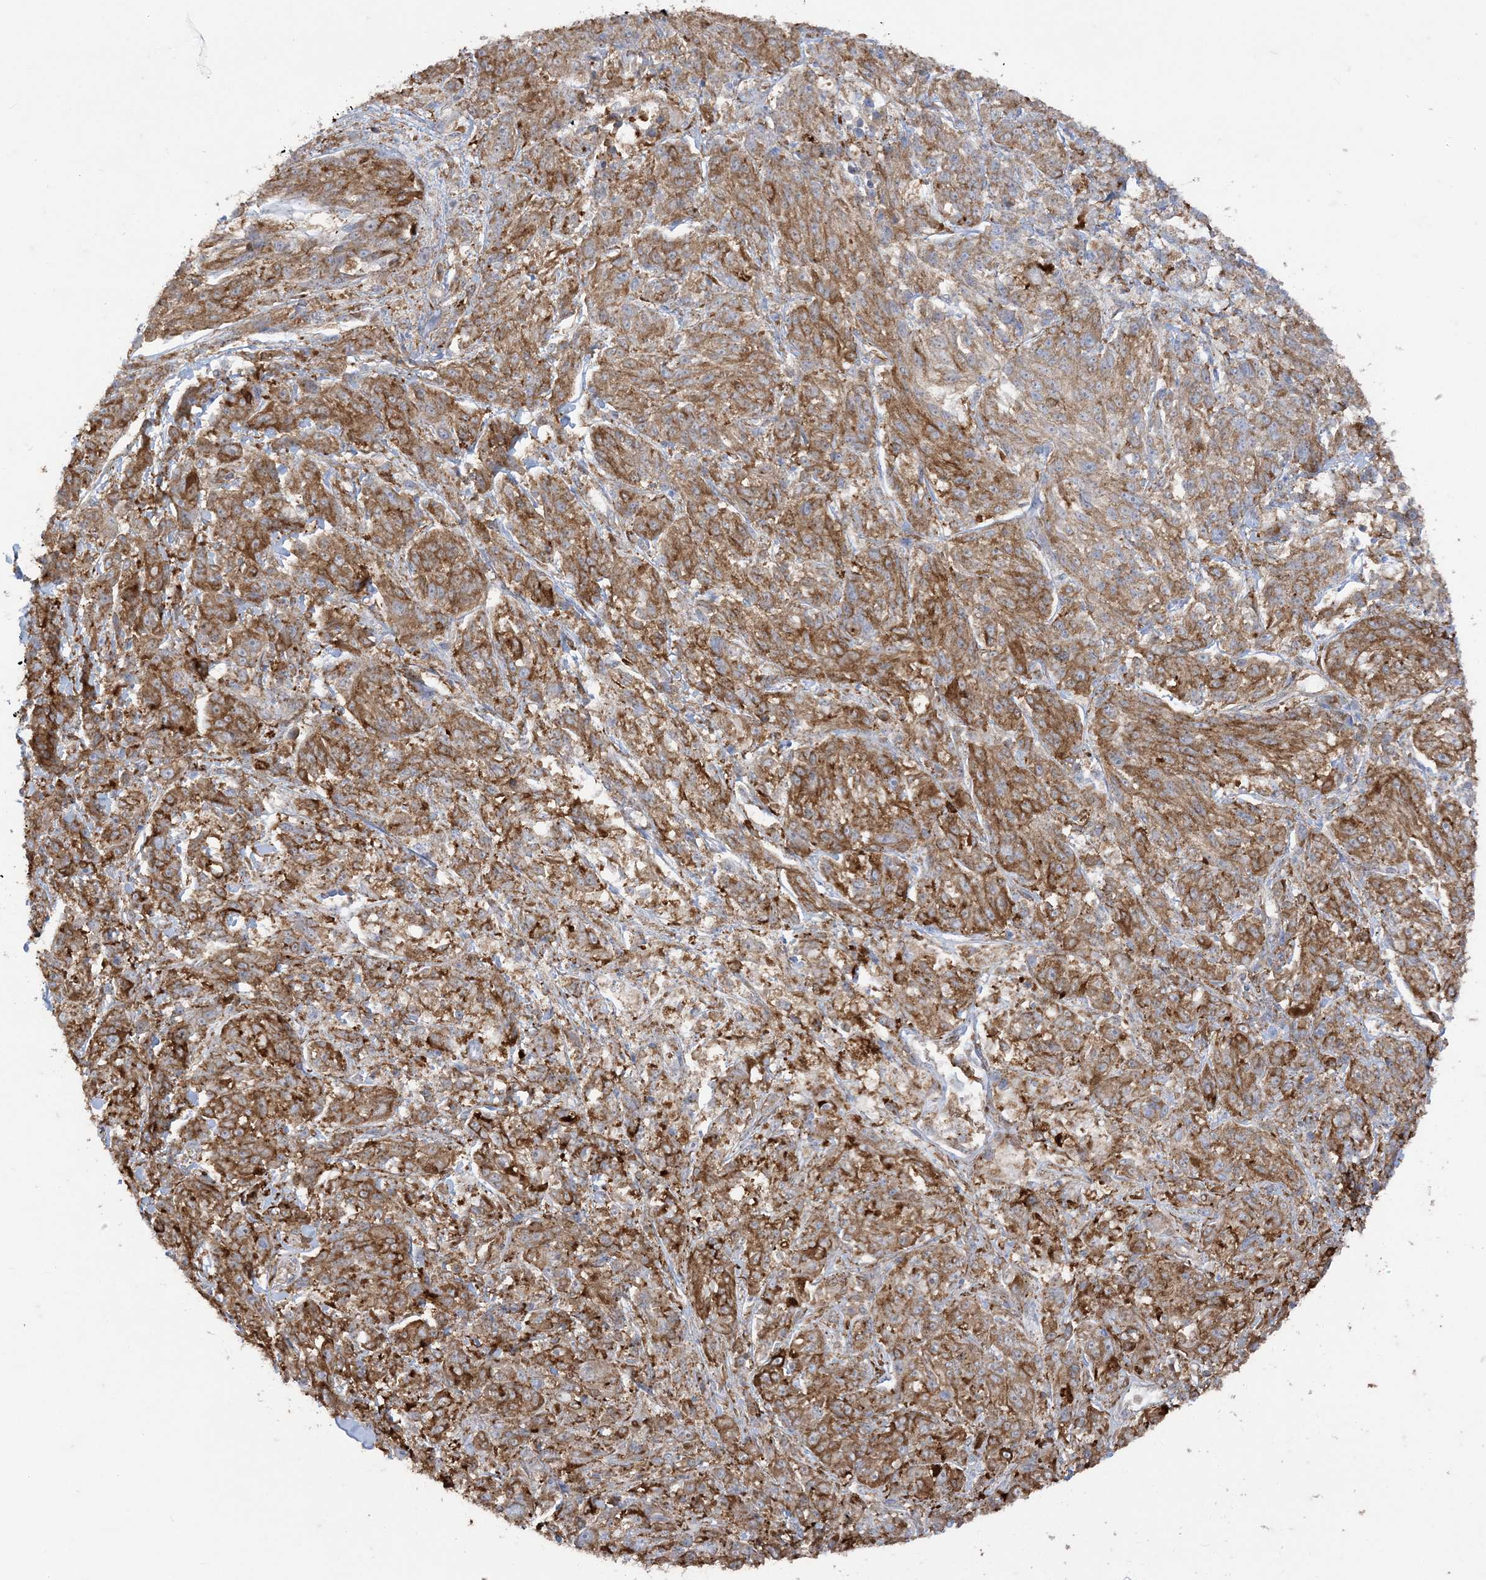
{"staining": {"intensity": "moderate", "quantity": ">75%", "location": "cytoplasmic/membranous"}, "tissue": "melanoma", "cell_type": "Tumor cells", "image_type": "cancer", "snomed": [{"axis": "morphology", "description": "Malignant melanoma, NOS"}, {"axis": "topography", "description": "Skin"}], "caption": "Immunohistochemistry (IHC) (DAB) staining of human melanoma exhibits moderate cytoplasmic/membranous protein staining in approximately >75% of tumor cells. The protein is shown in brown color, while the nuclei are stained blue.", "gene": "DERL3", "patient": {"sex": "male", "age": 53}}